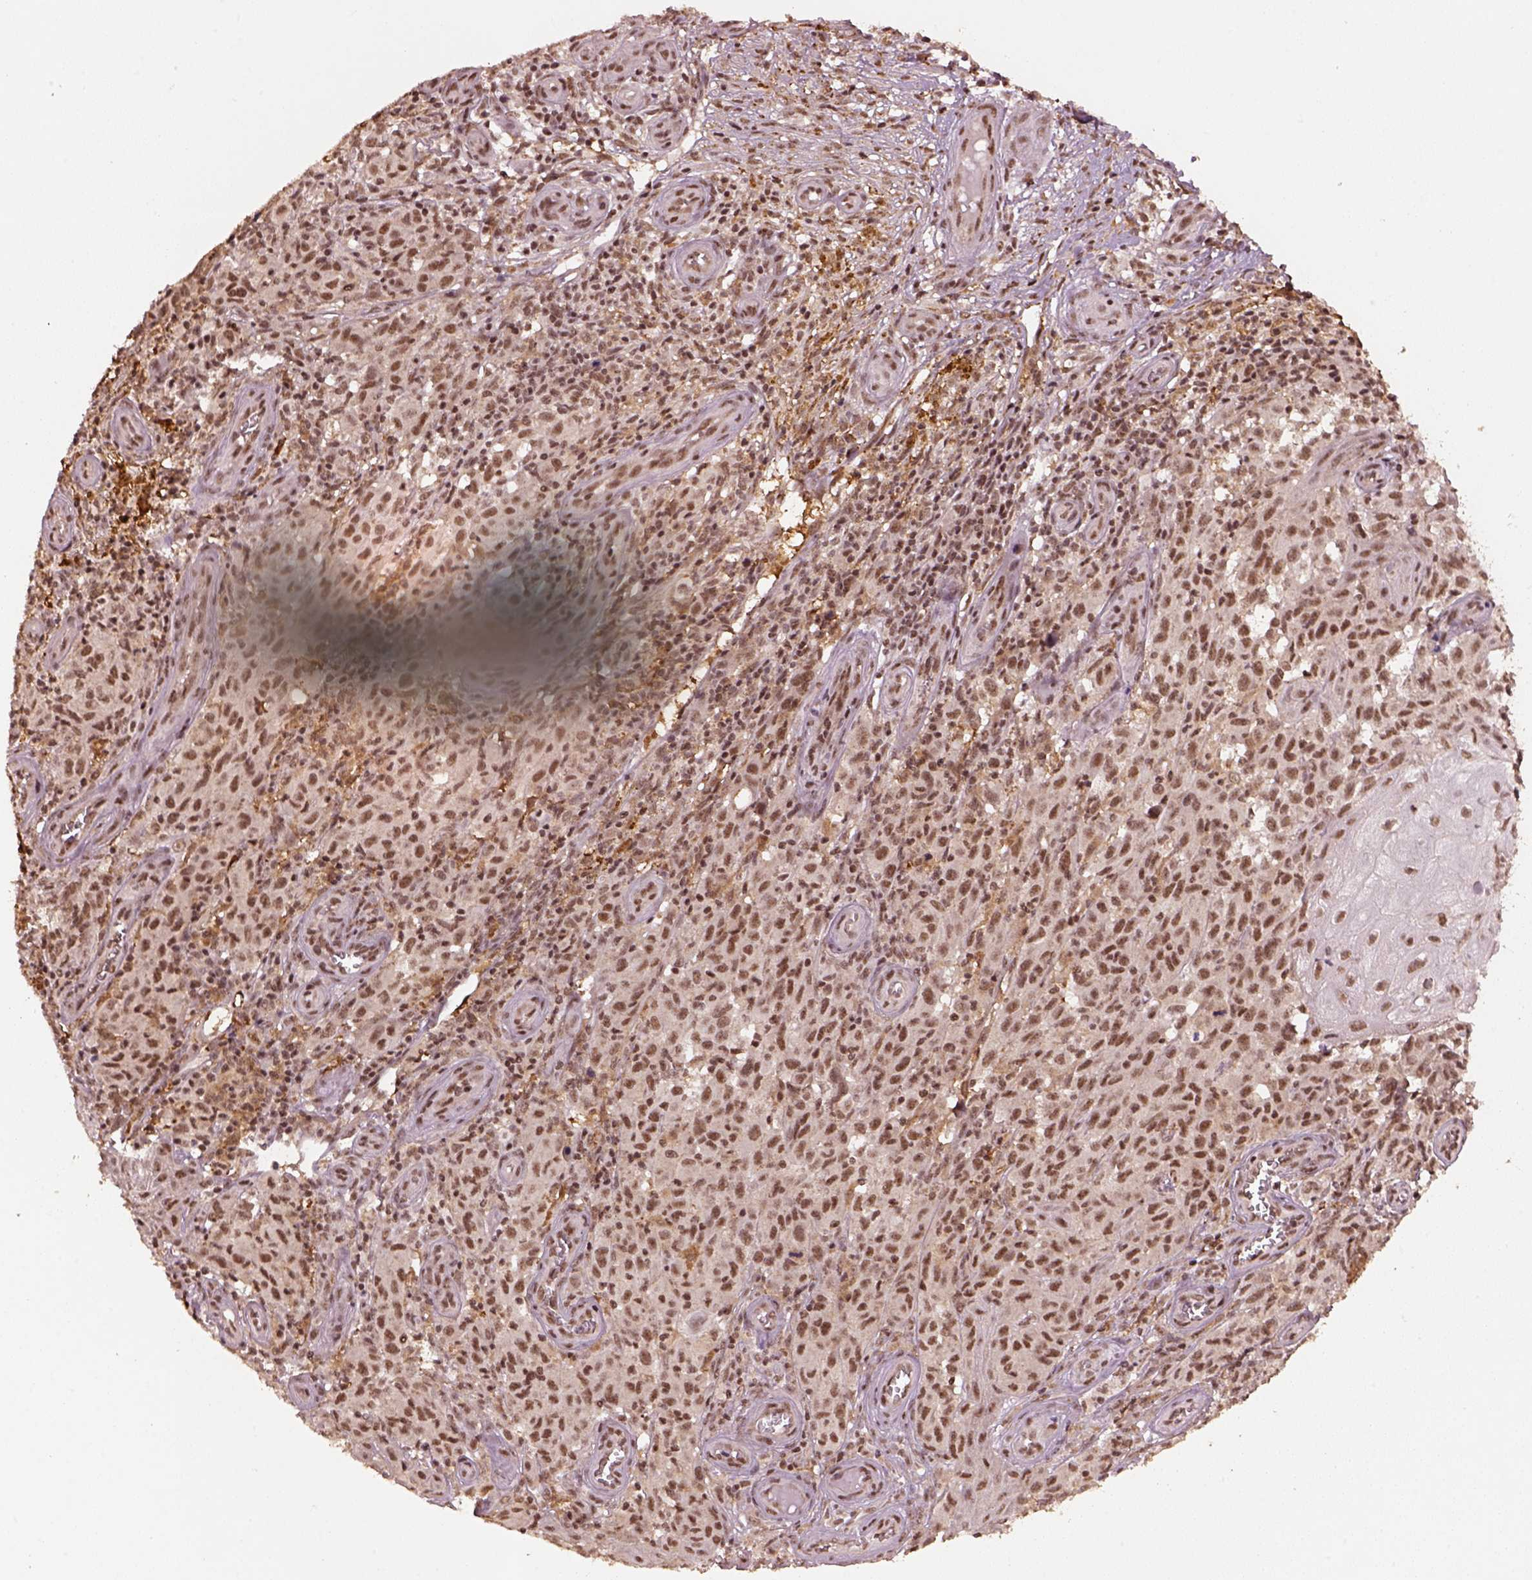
{"staining": {"intensity": "moderate", "quantity": ">75%", "location": "nuclear"}, "tissue": "melanoma", "cell_type": "Tumor cells", "image_type": "cancer", "snomed": [{"axis": "morphology", "description": "Malignant melanoma, NOS"}, {"axis": "topography", "description": "Skin"}], "caption": "Malignant melanoma stained with IHC reveals moderate nuclear staining in about >75% of tumor cells.", "gene": "BRD9", "patient": {"sex": "female", "age": 53}}